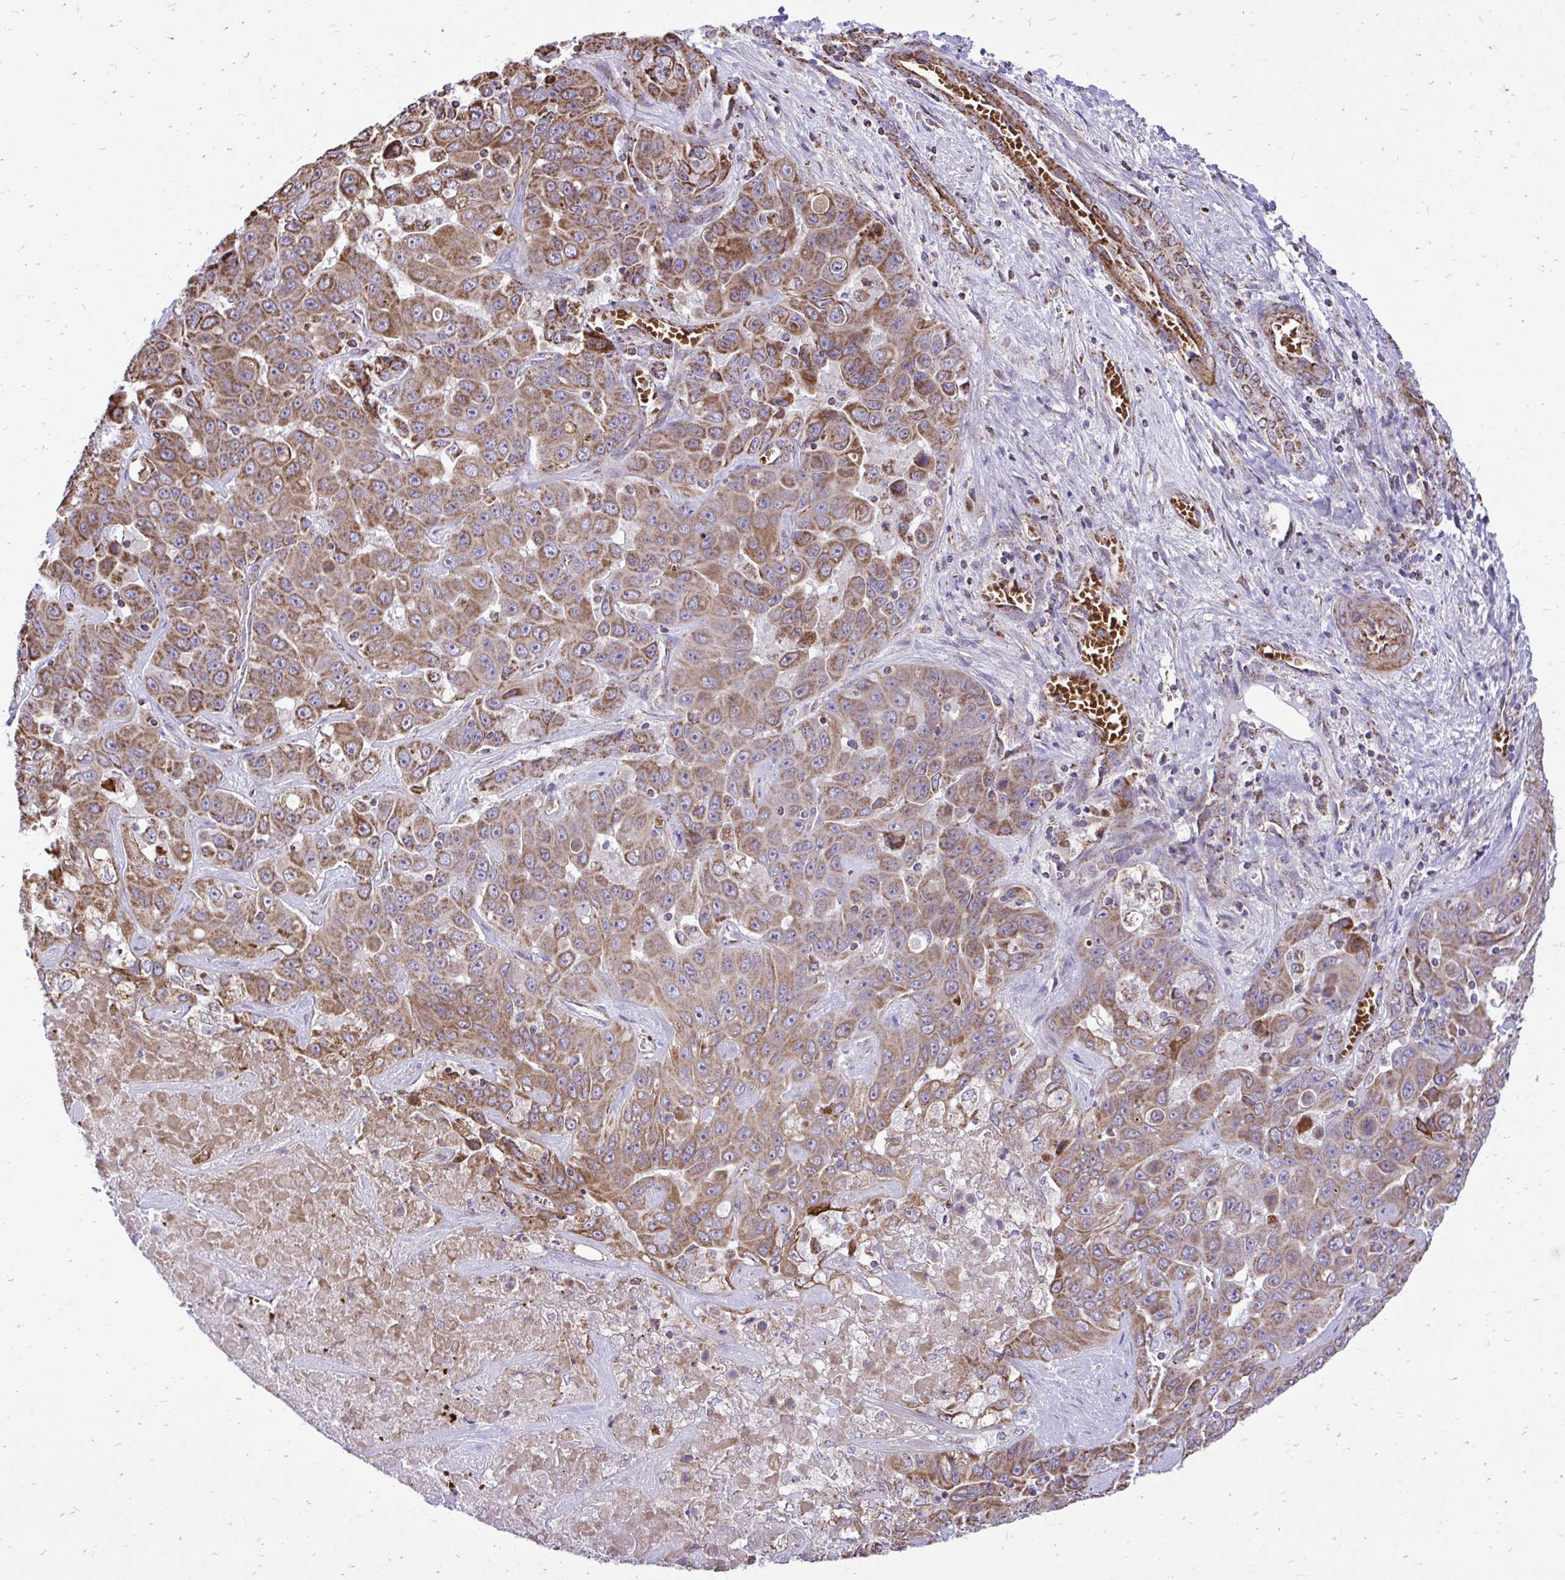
{"staining": {"intensity": "moderate", "quantity": ">75%", "location": "cytoplasmic/membranous"}, "tissue": "liver cancer", "cell_type": "Tumor cells", "image_type": "cancer", "snomed": [{"axis": "morphology", "description": "Cholangiocarcinoma"}, {"axis": "topography", "description": "Liver"}], "caption": "Cholangiocarcinoma (liver) stained for a protein displays moderate cytoplasmic/membranous positivity in tumor cells.", "gene": "UBE2C", "patient": {"sex": "female", "age": 52}}